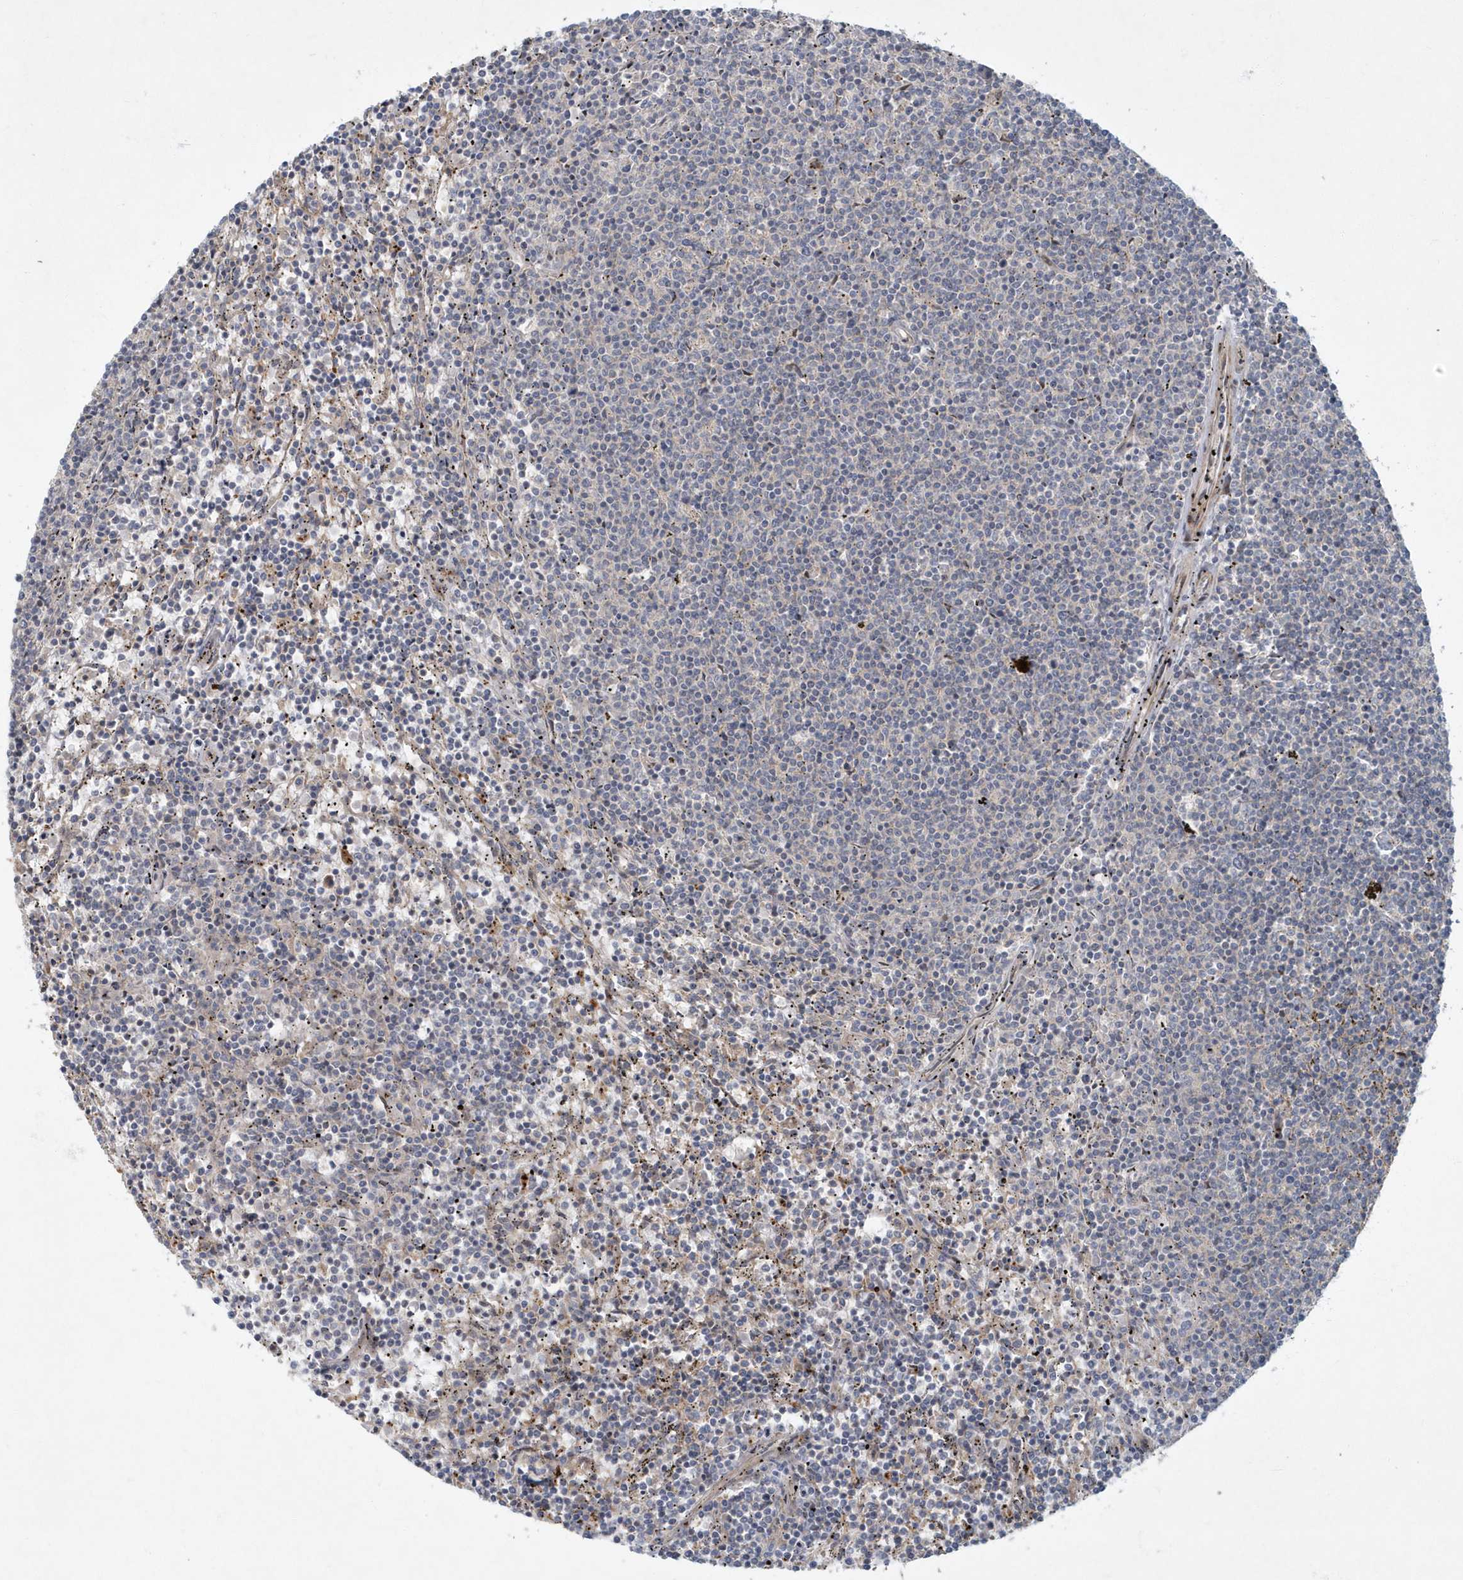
{"staining": {"intensity": "negative", "quantity": "none", "location": "none"}, "tissue": "lymphoma", "cell_type": "Tumor cells", "image_type": "cancer", "snomed": [{"axis": "morphology", "description": "Malignant lymphoma, non-Hodgkin's type, Low grade"}, {"axis": "topography", "description": "Spleen"}], "caption": "Tumor cells show no significant protein expression in lymphoma. (DAB (3,3'-diaminobenzidine) IHC visualized using brightfield microscopy, high magnification).", "gene": "ARHGEF38", "patient": {"sex": "female", "age": 50}}